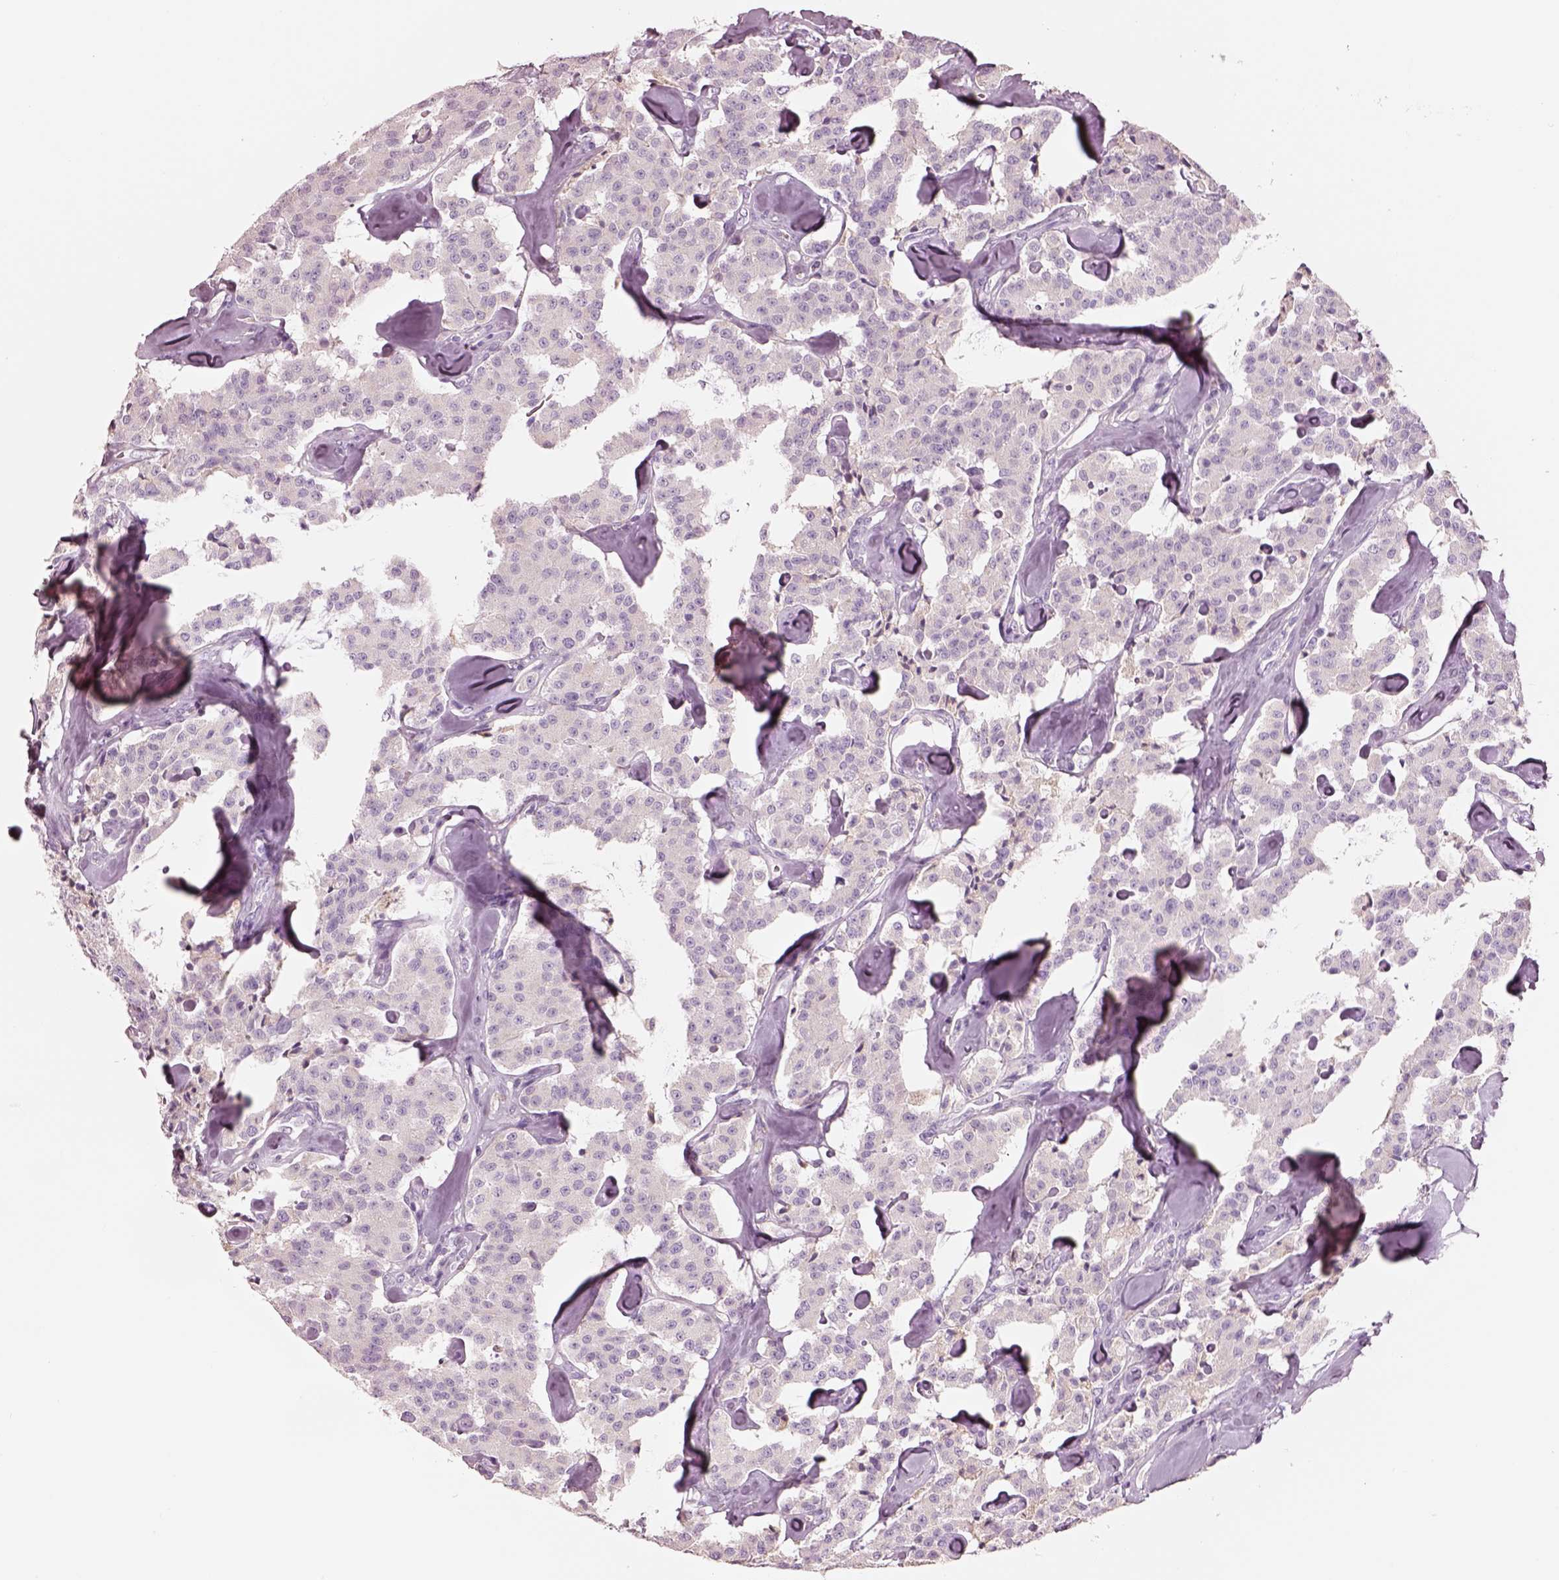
{"staining": {"intensity": "negative", "quantity": "none", "location": "none"}, "tissue": "carcinoid", "cell_type": "Tumor cells", "image_type": "cancer", "snomed": [{"axis": "morphology", "description": "Carcinoid, malignant, NOS"}, {"axis": "topography", "description": "Pancreas"}], "caption": "Carcinoid (malignant) was stained to show a protein in brown. There is no significant expression in tumor cells.", "gene": "PNOC", "patient": {"sex": "male", "age": 41}}